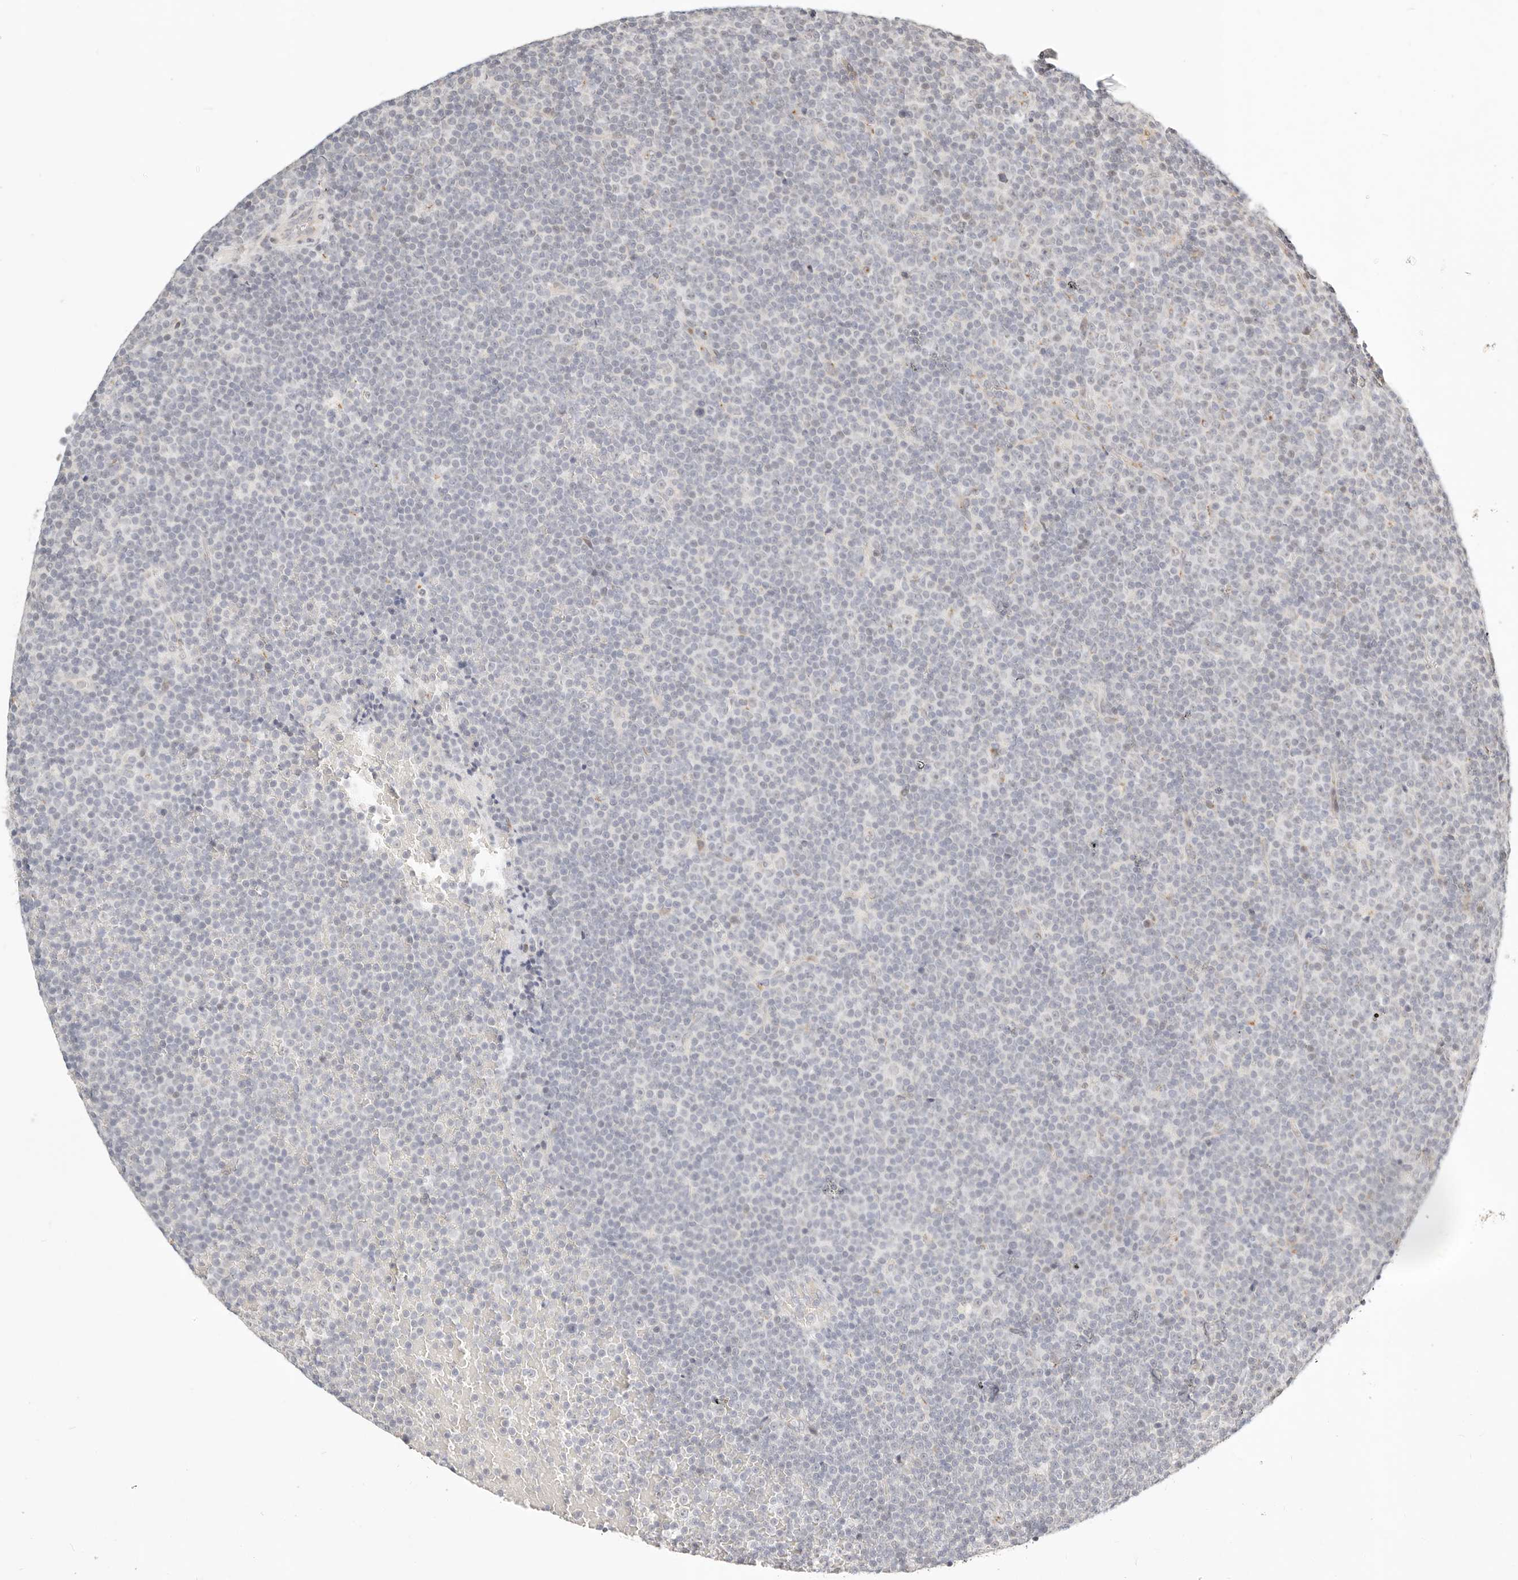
{"staining": {"intensity": "negative", "quantity": "none", "location": "none"}, "tissue": "lymphoma", "cell_type": "Tumor cells", "image_type": "cancer", "snomed": [{"axis": "morphology", "description": "Malignant lymphoma, non-Hodgkin's type, Low grade"}, {"axis": "topography", "description": "Lymph node"}], "caption": "This is an IHC micrograph of human low-grade malignant lymphoma, non-Hodgkin's type. There is no staining in tumor cells.", "gene": "FAM20B", "patient": {"sex": "female", "age": 67}}